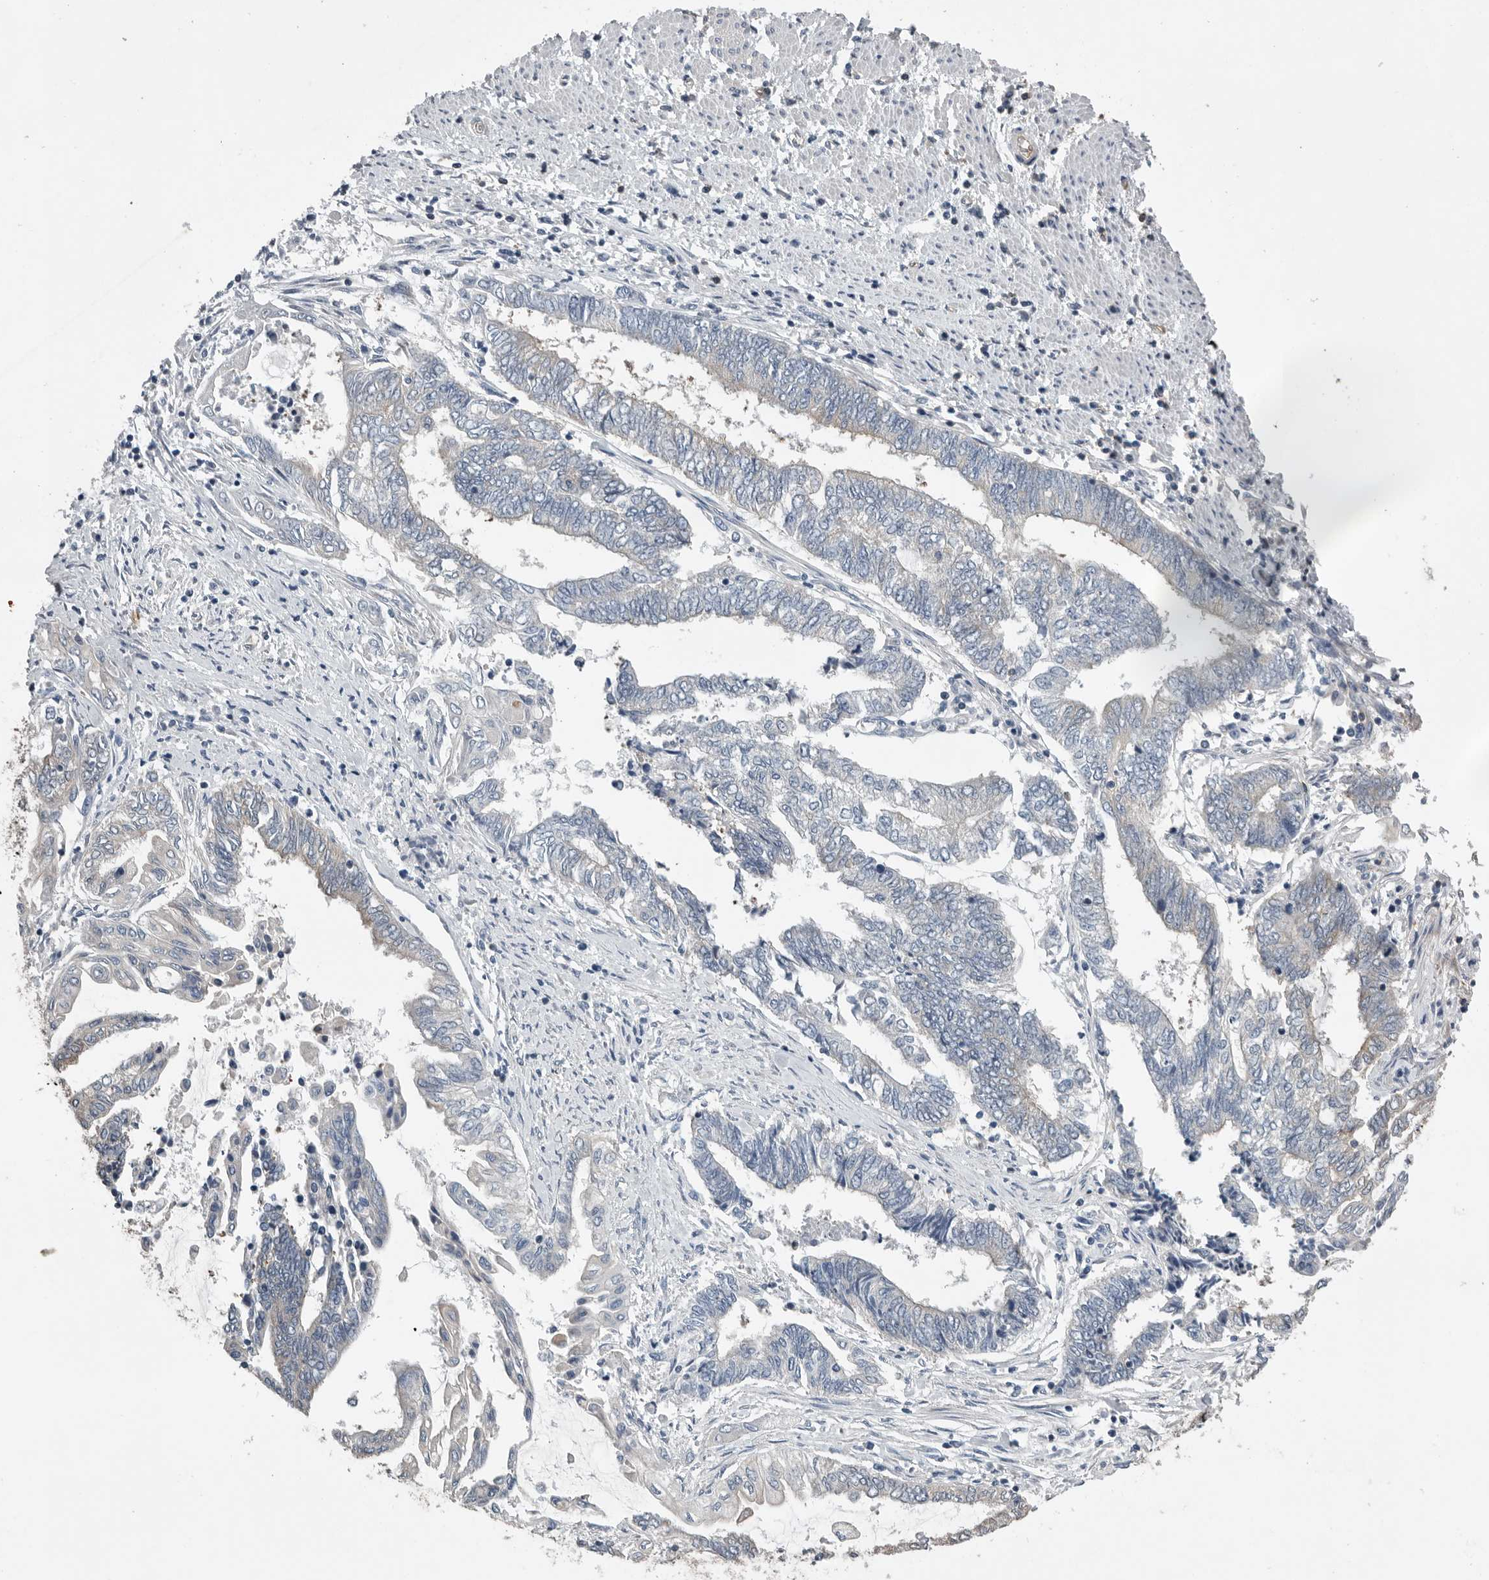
{"staining": {"intensity": "negative", "quantity": "none", "location": "none"}, "tissue": "endometrial cancer", "cell_type": "Tumor cells", "image_type": "cancer", "snomed": [{"axis": "morphology", "description": "Adenocarcinoma, NOS"}, {"axis": "topography", "description": "Uterus"}, {"axis": "topography", "description": "Endometrium"}], "caption": "This is an immunohistochemistry photomicrograph of endometrial cancer (adenocarcinoma). There is no expression in tumor cells.", "gene": "PDCD4", "patient": {"sex": "female", "age": 70}}